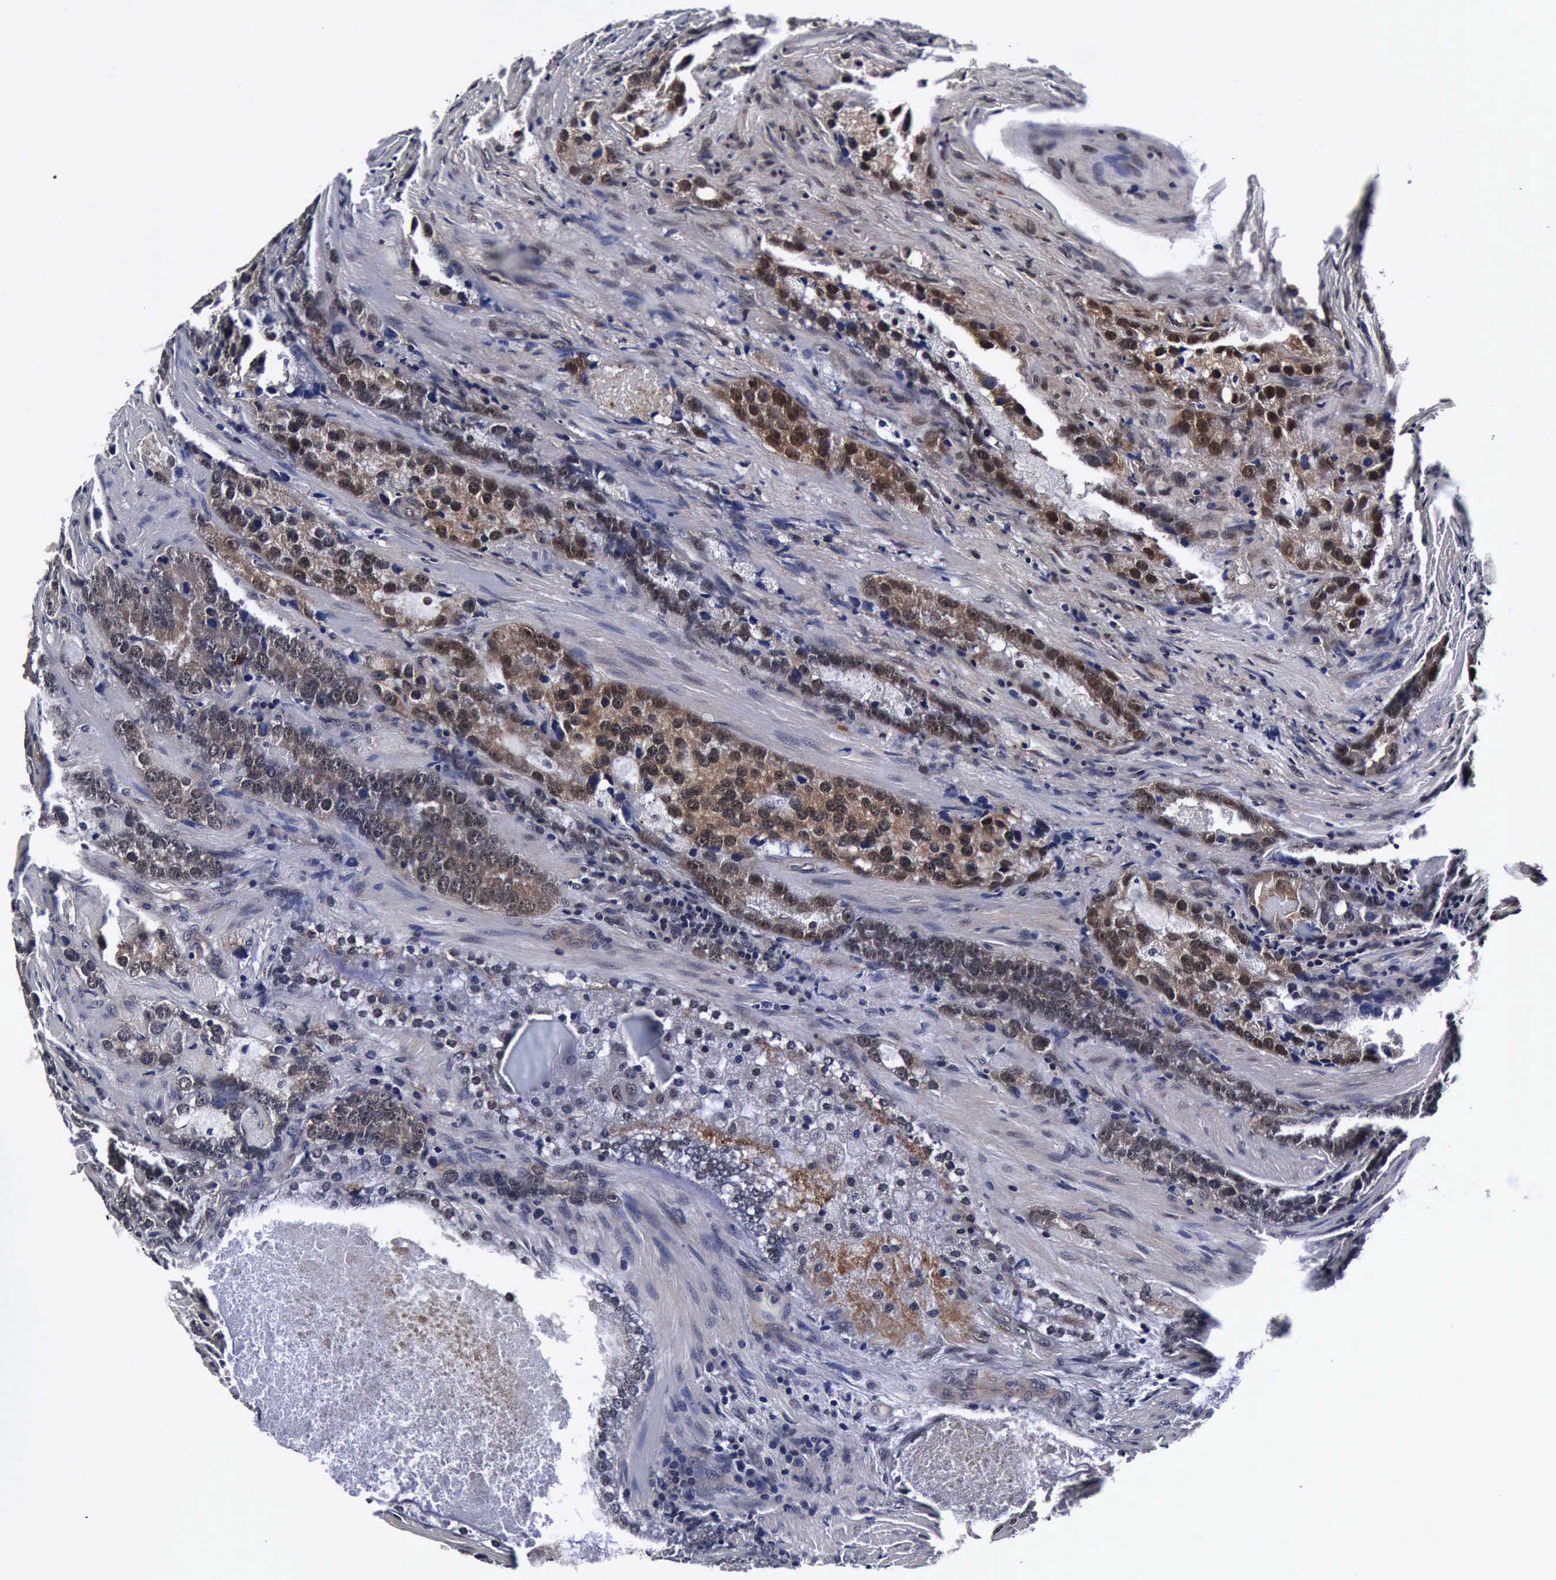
{"staining": {"intensity": "moderate", "quantity": ">75%", "location": "cytoplasmic/membranous,nuclear"}, "tissue": "prostate cancer", "cell_type": "Tumor cells", "image_type": "cancer", "snomed": [{"axis": "morphology", "description": "Adenocarcinoma, High grade"}, {"axis": "topography", "description": "Prostate"}], "caption": "A photomicrograph of human high-grade adenocarcinoma (prostate) stained for a protein shows moderate cytoplasmic/membranous and nuclear brown staining in tumor cells.", "gene": "UBC", "patient": {"sex": "male", "age": 63}}